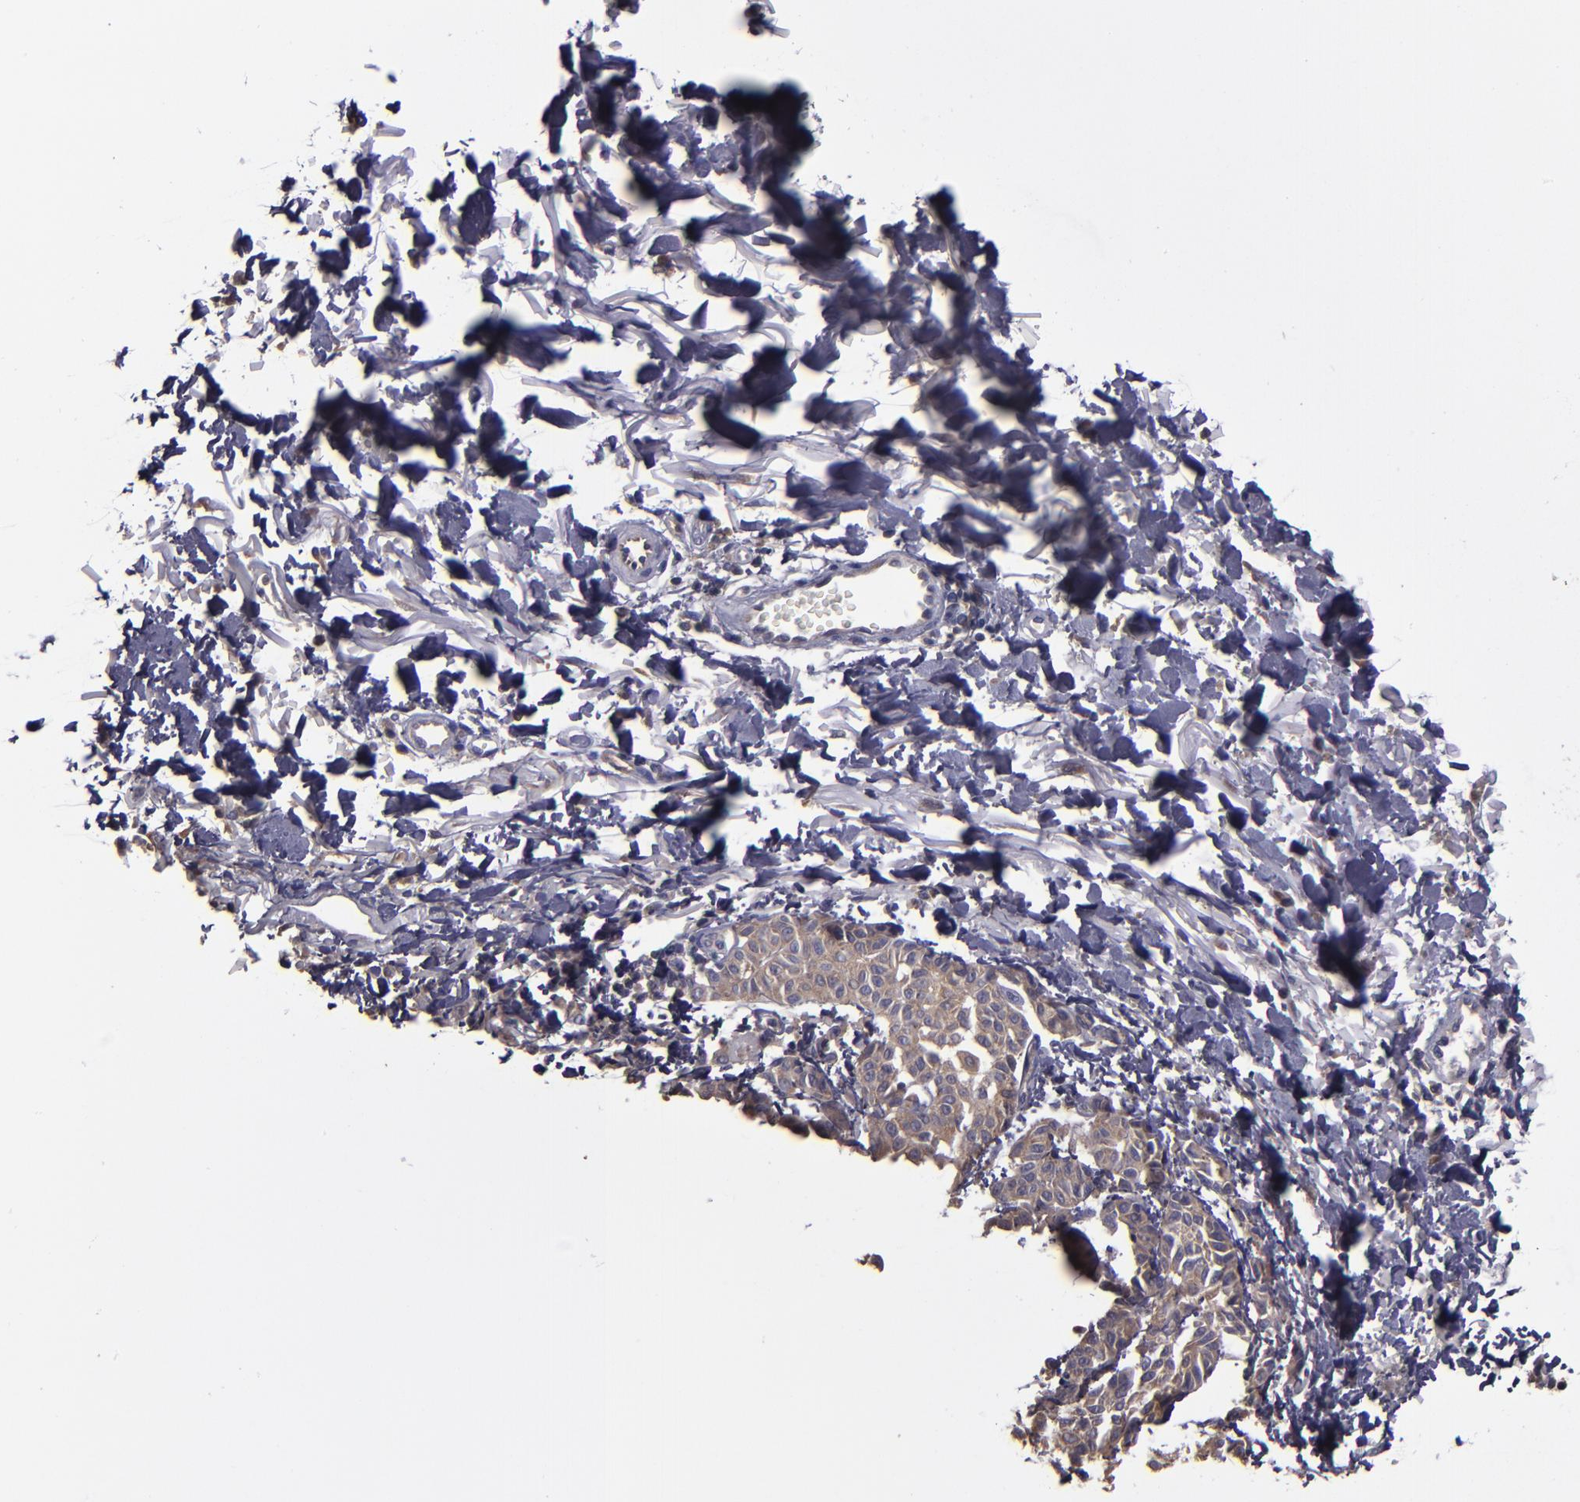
{"staining": {"intensity": "moderate", "quantity": ">75%", "location": "cytoplasmic/membranous"}, "tissue": "melanoma", "cell_type": "Tumor cells", "image_type": "cancer", "snomed": [{"axis": "morphology", "description": "Malignant melanoma, NOS"}, {"axis": "topography", "description": "Skin"}], "caption": "Immunohistochemical staining of human malignant melanoma shows moderate cytoplasmic/membranous protein positivity in approximately >75% of tumor cells. (Brightfield microscopy of DAB IHC at high magnification).", "gene": "CARS1", "patient": {"sex": "male", "age": 76}}